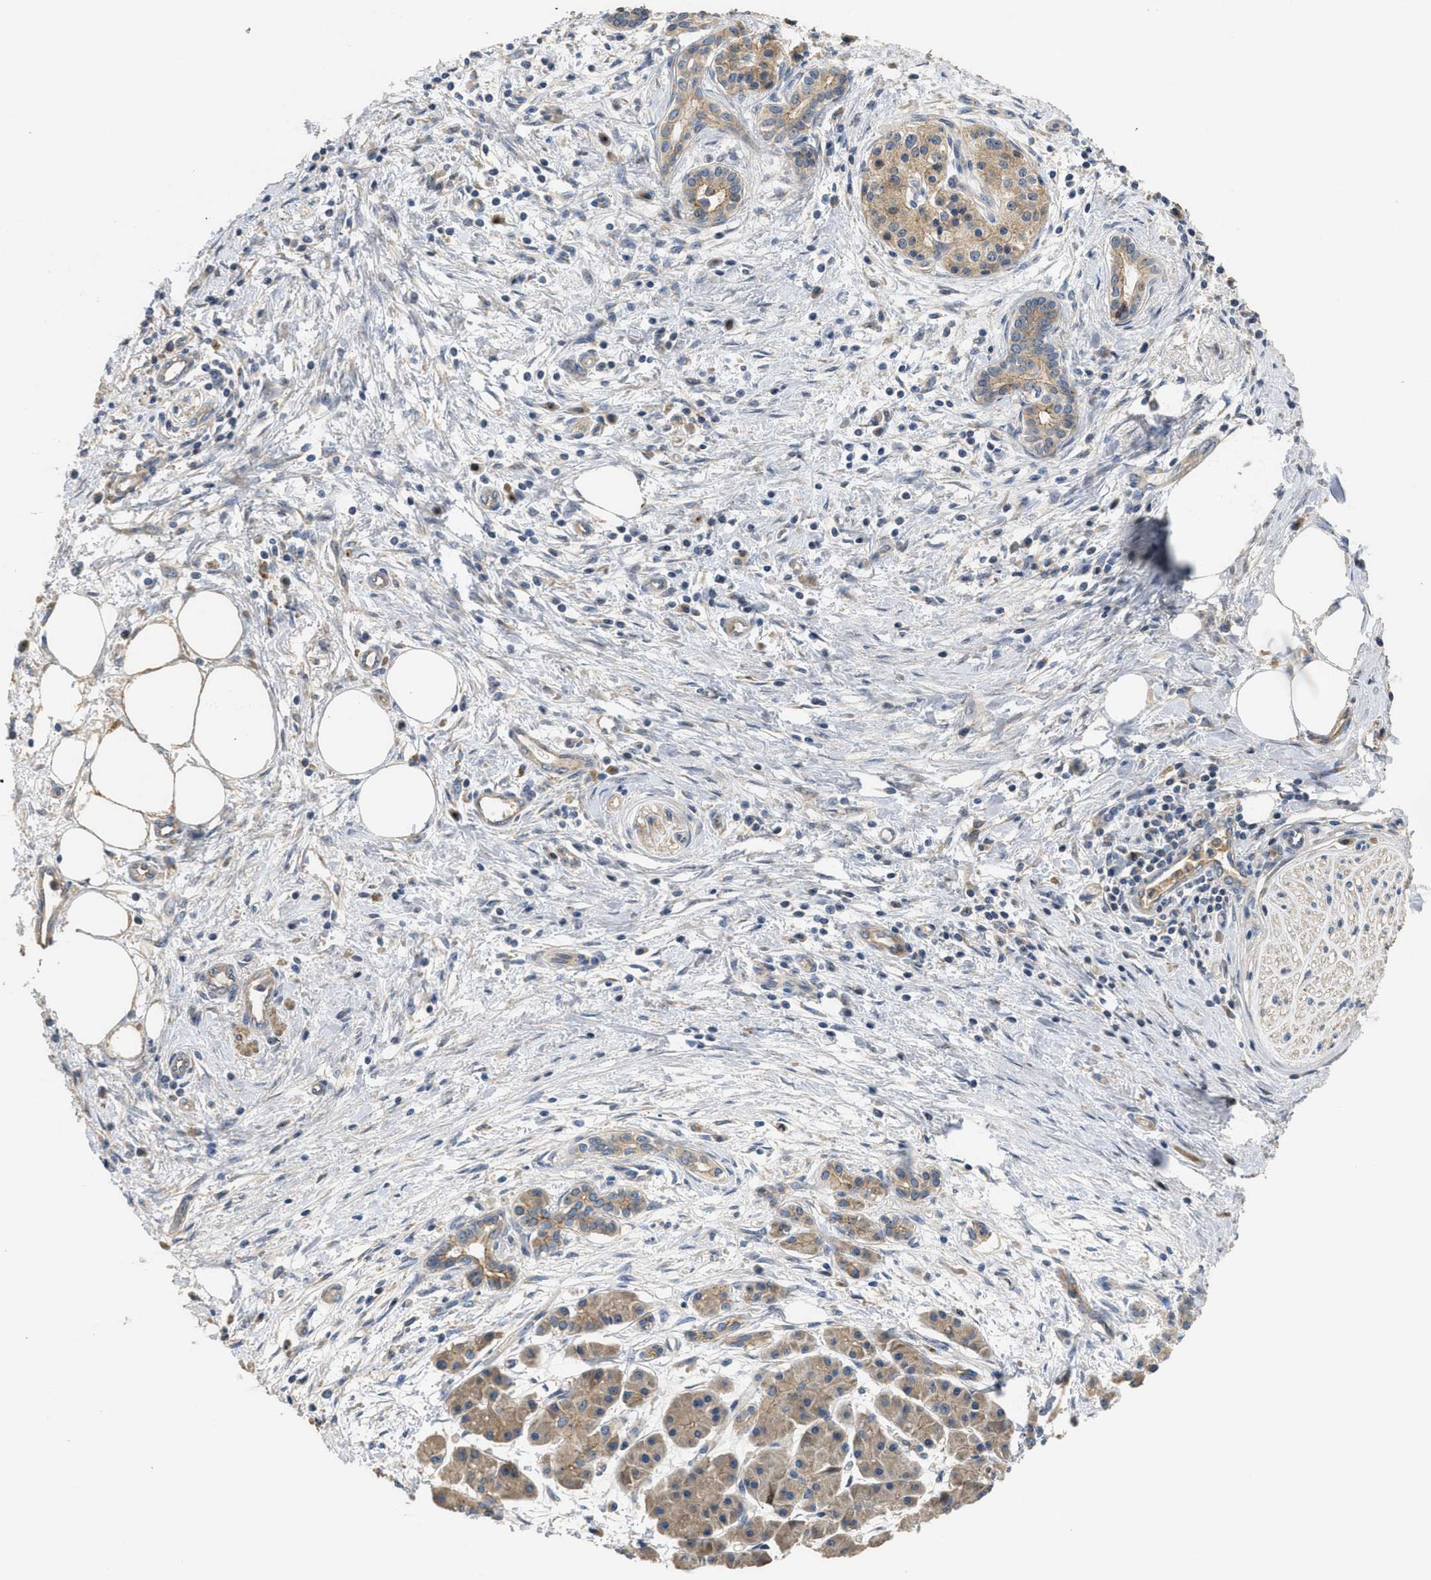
{"staining": {"intensity": "weak", "quantity": ">75%", "location": "cytoplasmic/membranous"}, "tissue": "pancreatic cancer", "cell_type": "Tumor cells", "image_type": "cancer", "snomed": [{"axis": "morphology", "description": "Adenocarcinoma, NOS"}, {"axis": "topography", "description": "Pancreas"}], "caption": "Weak cytoplasmic/membranous protein positivity is seen in about >75% of tumor cells in pancreatic adenocarcinoma.", "gene": "CDPF1", "patient": {"sex": "female", "age": 70}}